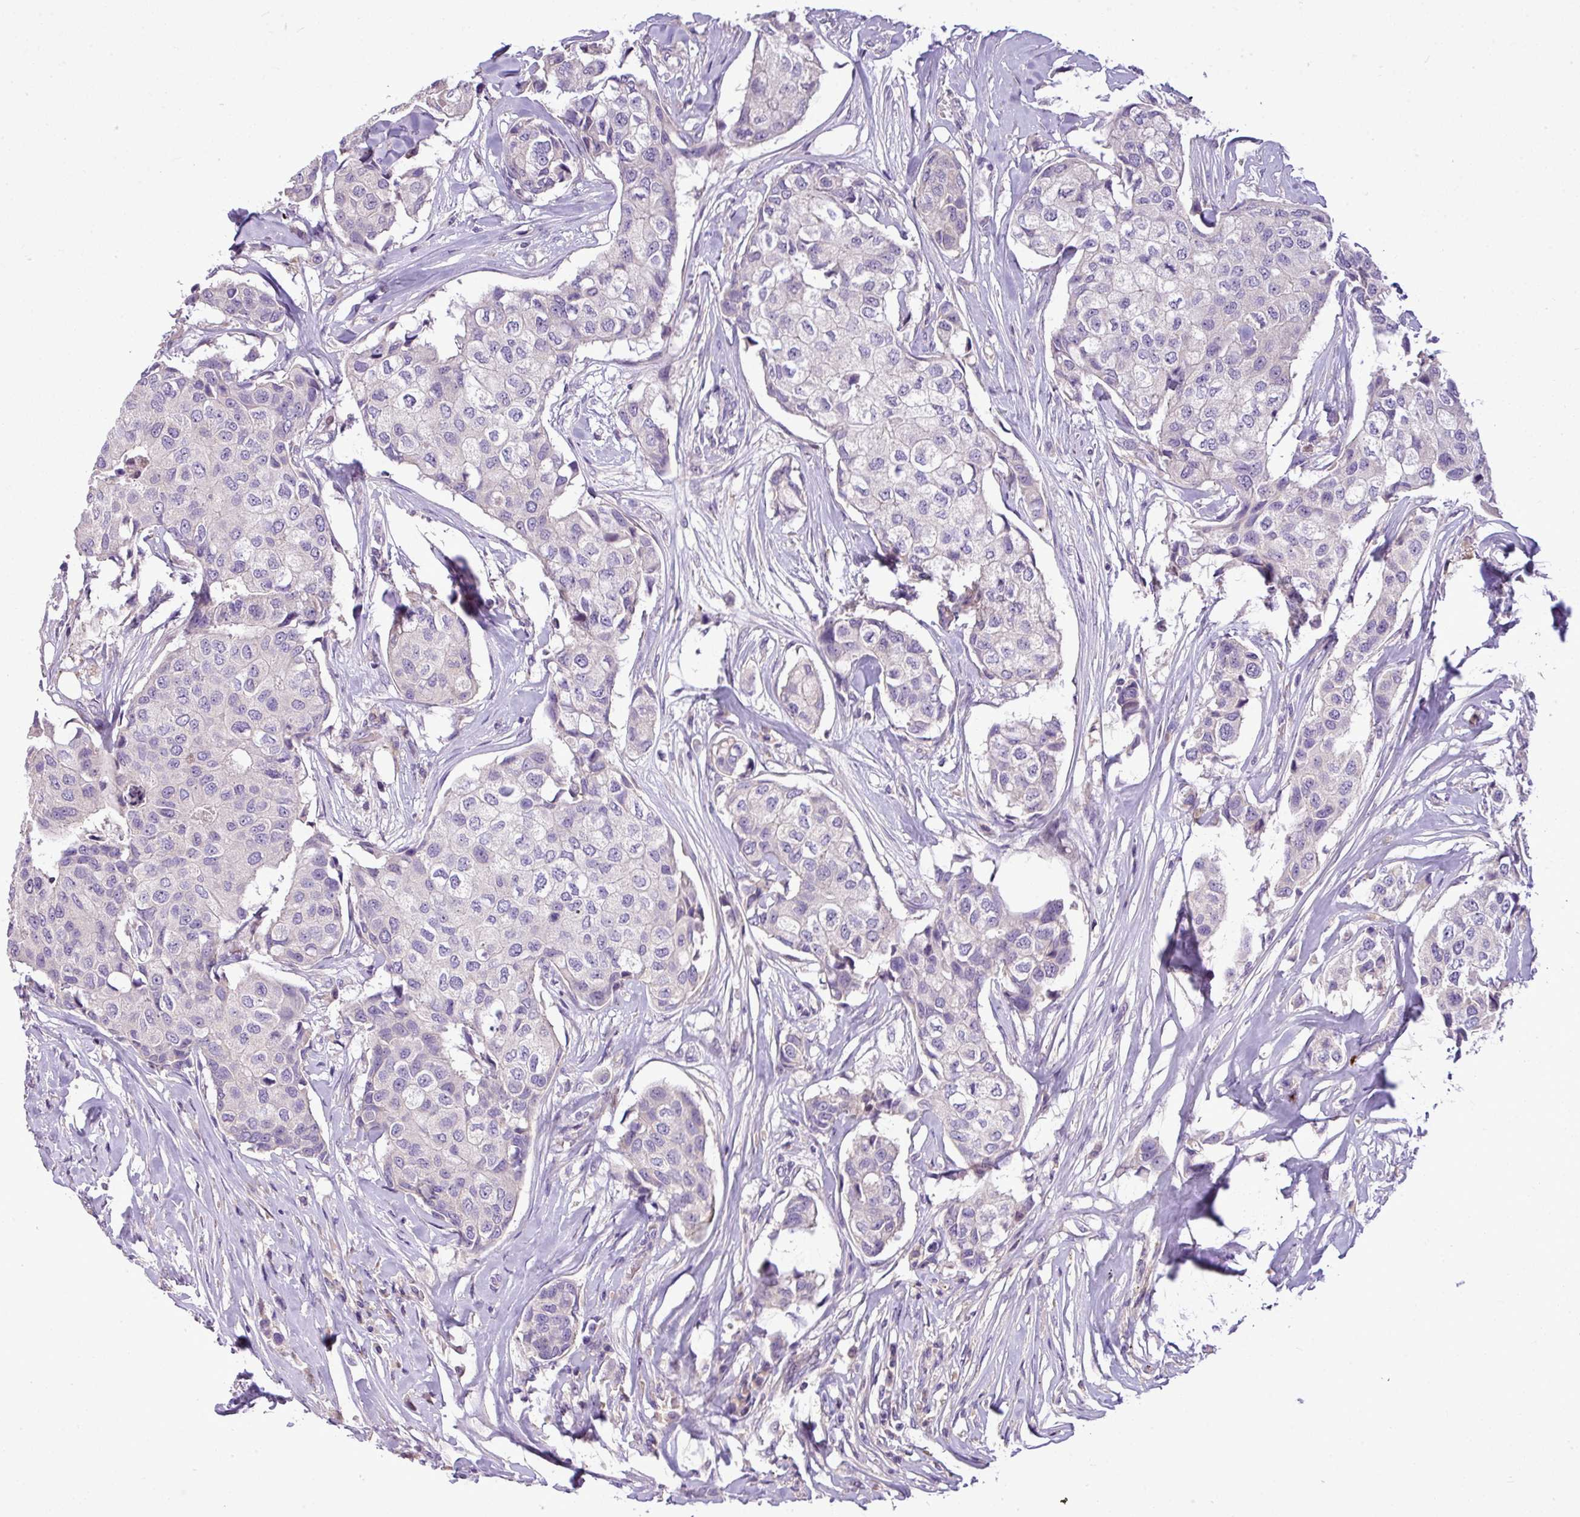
{"staining": {"intensity": "negative", "quantity": "none", "location": "none"}, "tissue": "breast cancer", "cell_type": "Tumor cells", "image_type": "cancer", "snomed": [{"axis": "morphology", "description": "Duct carcinoma"}, {"axis": "topography", "description": "Breast"}], "caption": "There is no significant staining in tumor cells of breast cancer (intraductal carcinoma). (Brightfield microscopy of DAB IHC at high magnification).", "gene": "IL17A", "patient": {"sex": "female", "age": 80}}